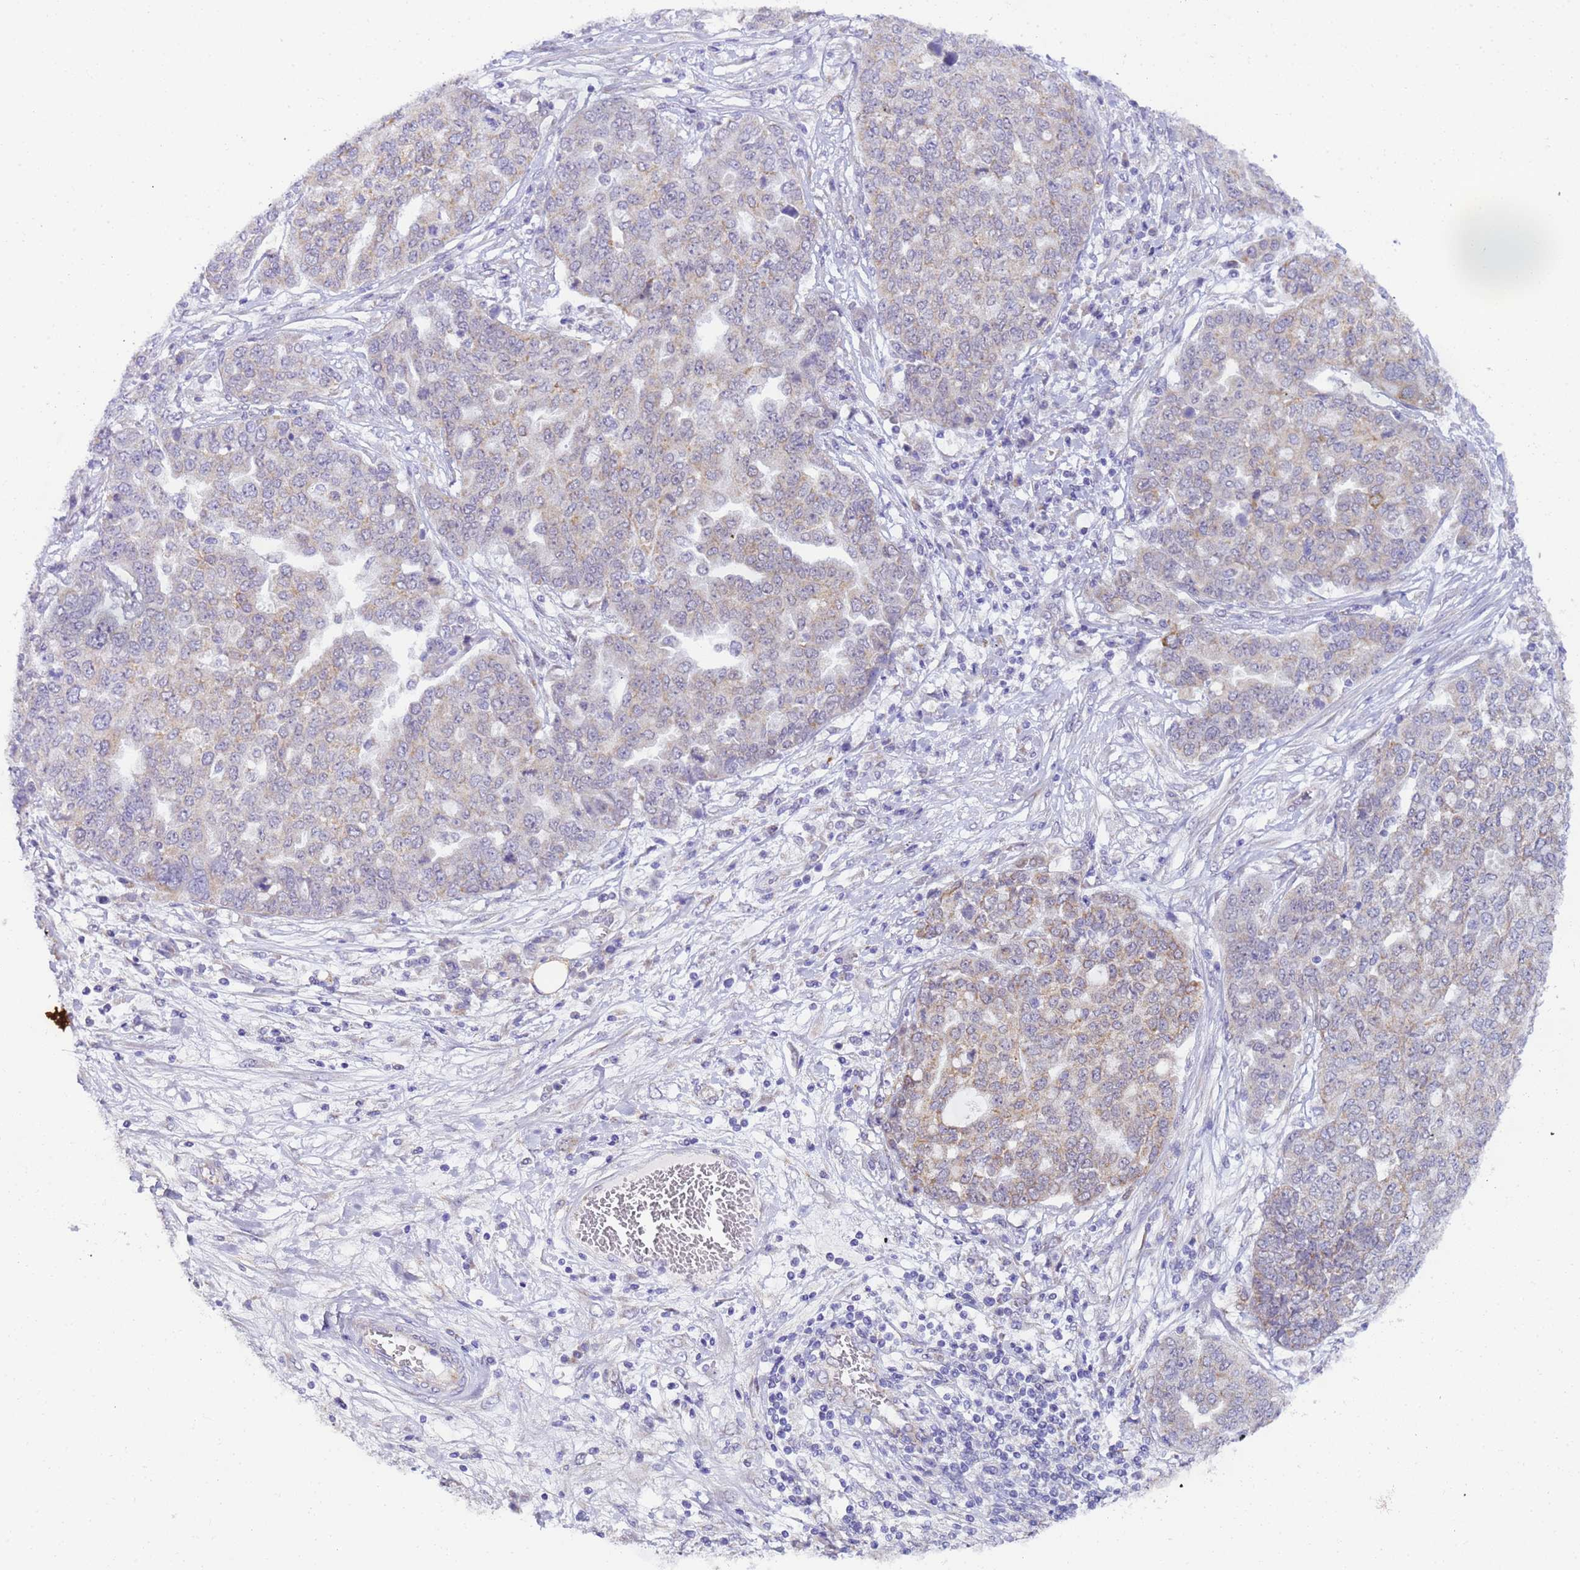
{"staining": {"intensity": "weak", "quantity": "25%-75%", "location": "cytoplasmic/membranous"}, "tissue": "ovarian cancer", "cell_type": "Tumor cells", "image_type": "cancer", "snomed": [{"axis": "morphology", "description": "Cystadenocarcinoma, serous, NOS"}, {"axis": "topography", "description": "Soft tissue"}, {"axis": "topography", "description": "Ovary"}], "caption": "Ovarian cancer stained for a protein (brown) shows weak cytoplasmic/membranous positive staining in about 25%-75% of tumor cells.", "gene": "RAPGEF3", "patient": {"sex": "female", "age": 57}}